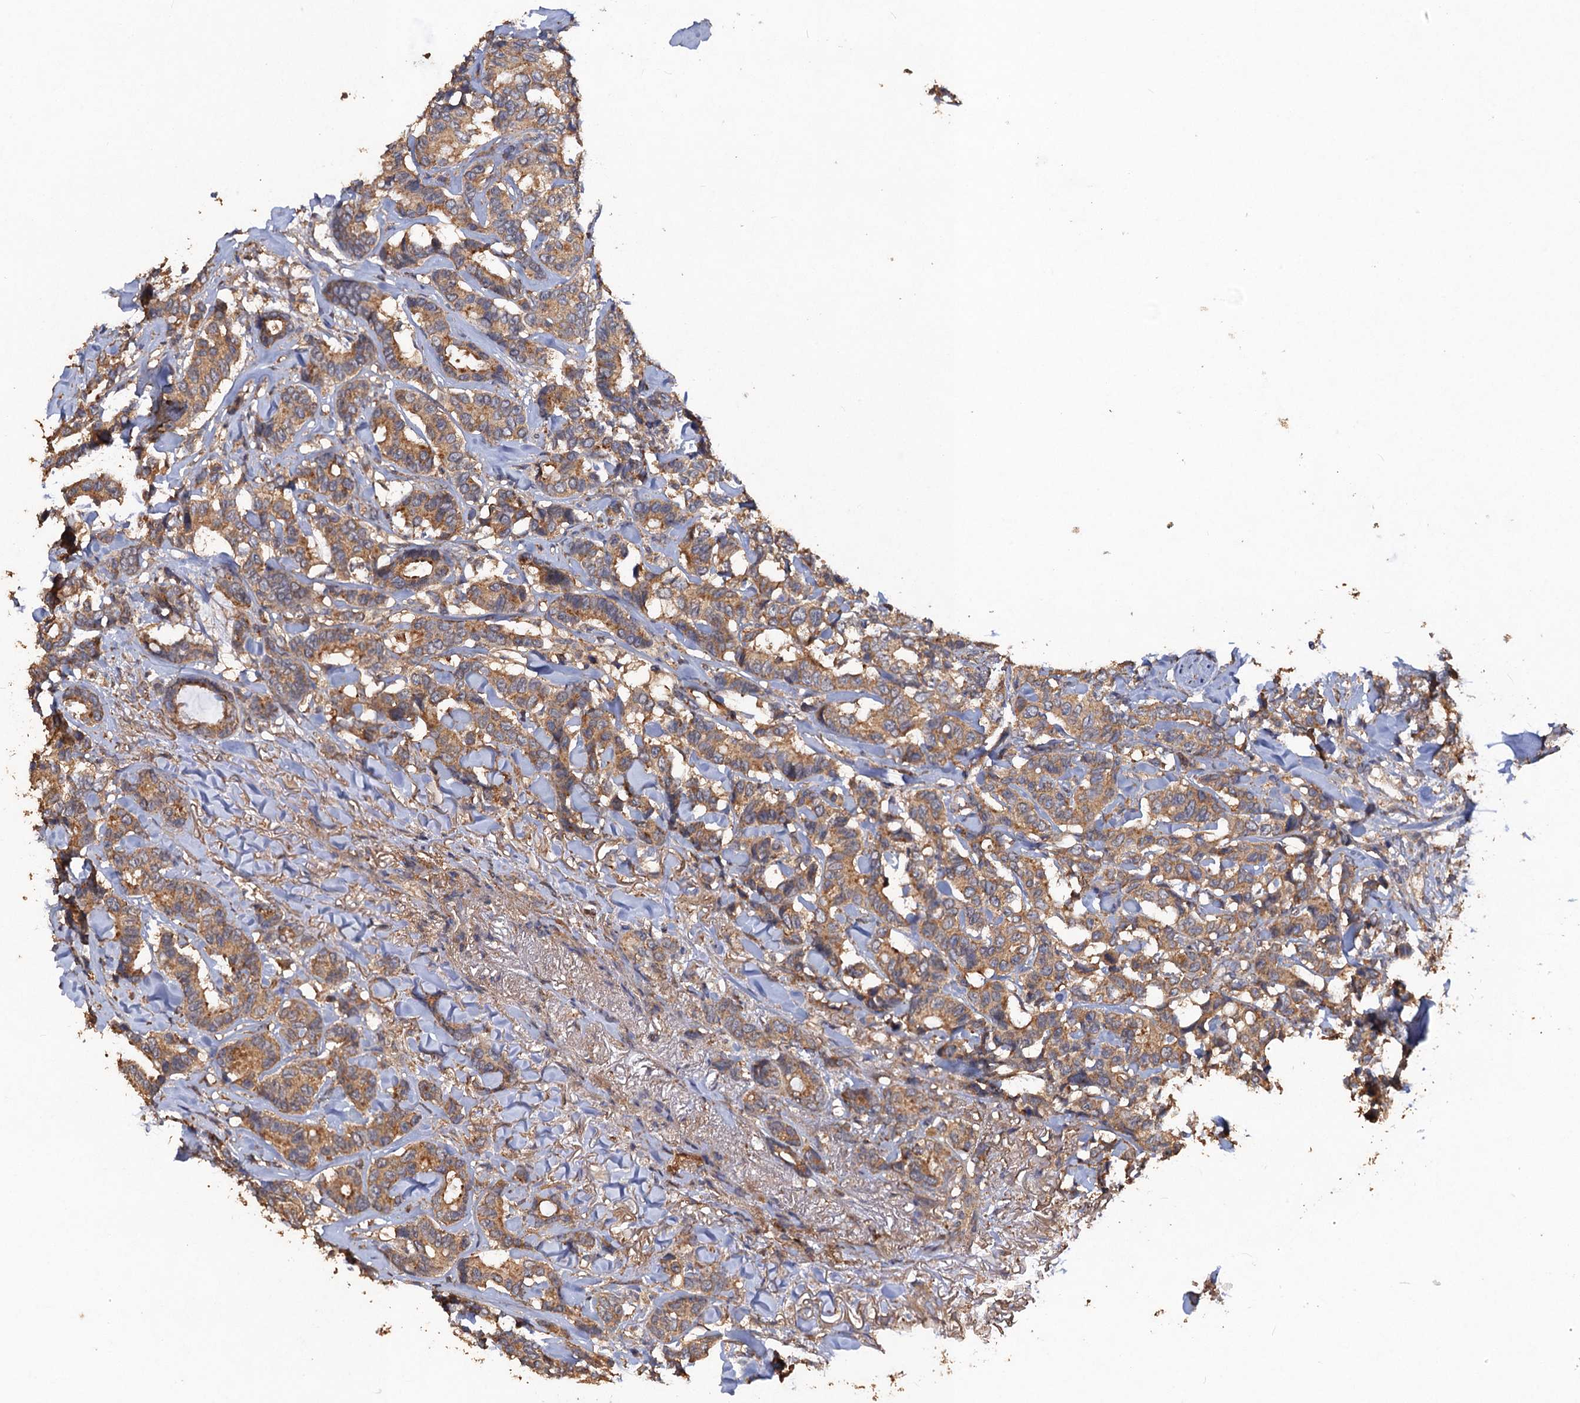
{"staining": {"intensity": "moderate", "quantity": ">75%", "location": "cytoplasmic/membranous"}, "tissue": "breast cancer", "cell_type": "Tumor cells", "image_type": "cancer", "snomed": [{"axis": "morphology", "description": "Duct carcinoma"}, {"axis": "topography", "description": "Breast"}], "caption": "Protein staining displays moderate cytoplasmic/membranous staining in approximately >75% of tumor cells in breast cancer (infiltrating ductal carcinoma).", "gene": "SCUBE3", "patient": {"sex": "female", "age": 87}}